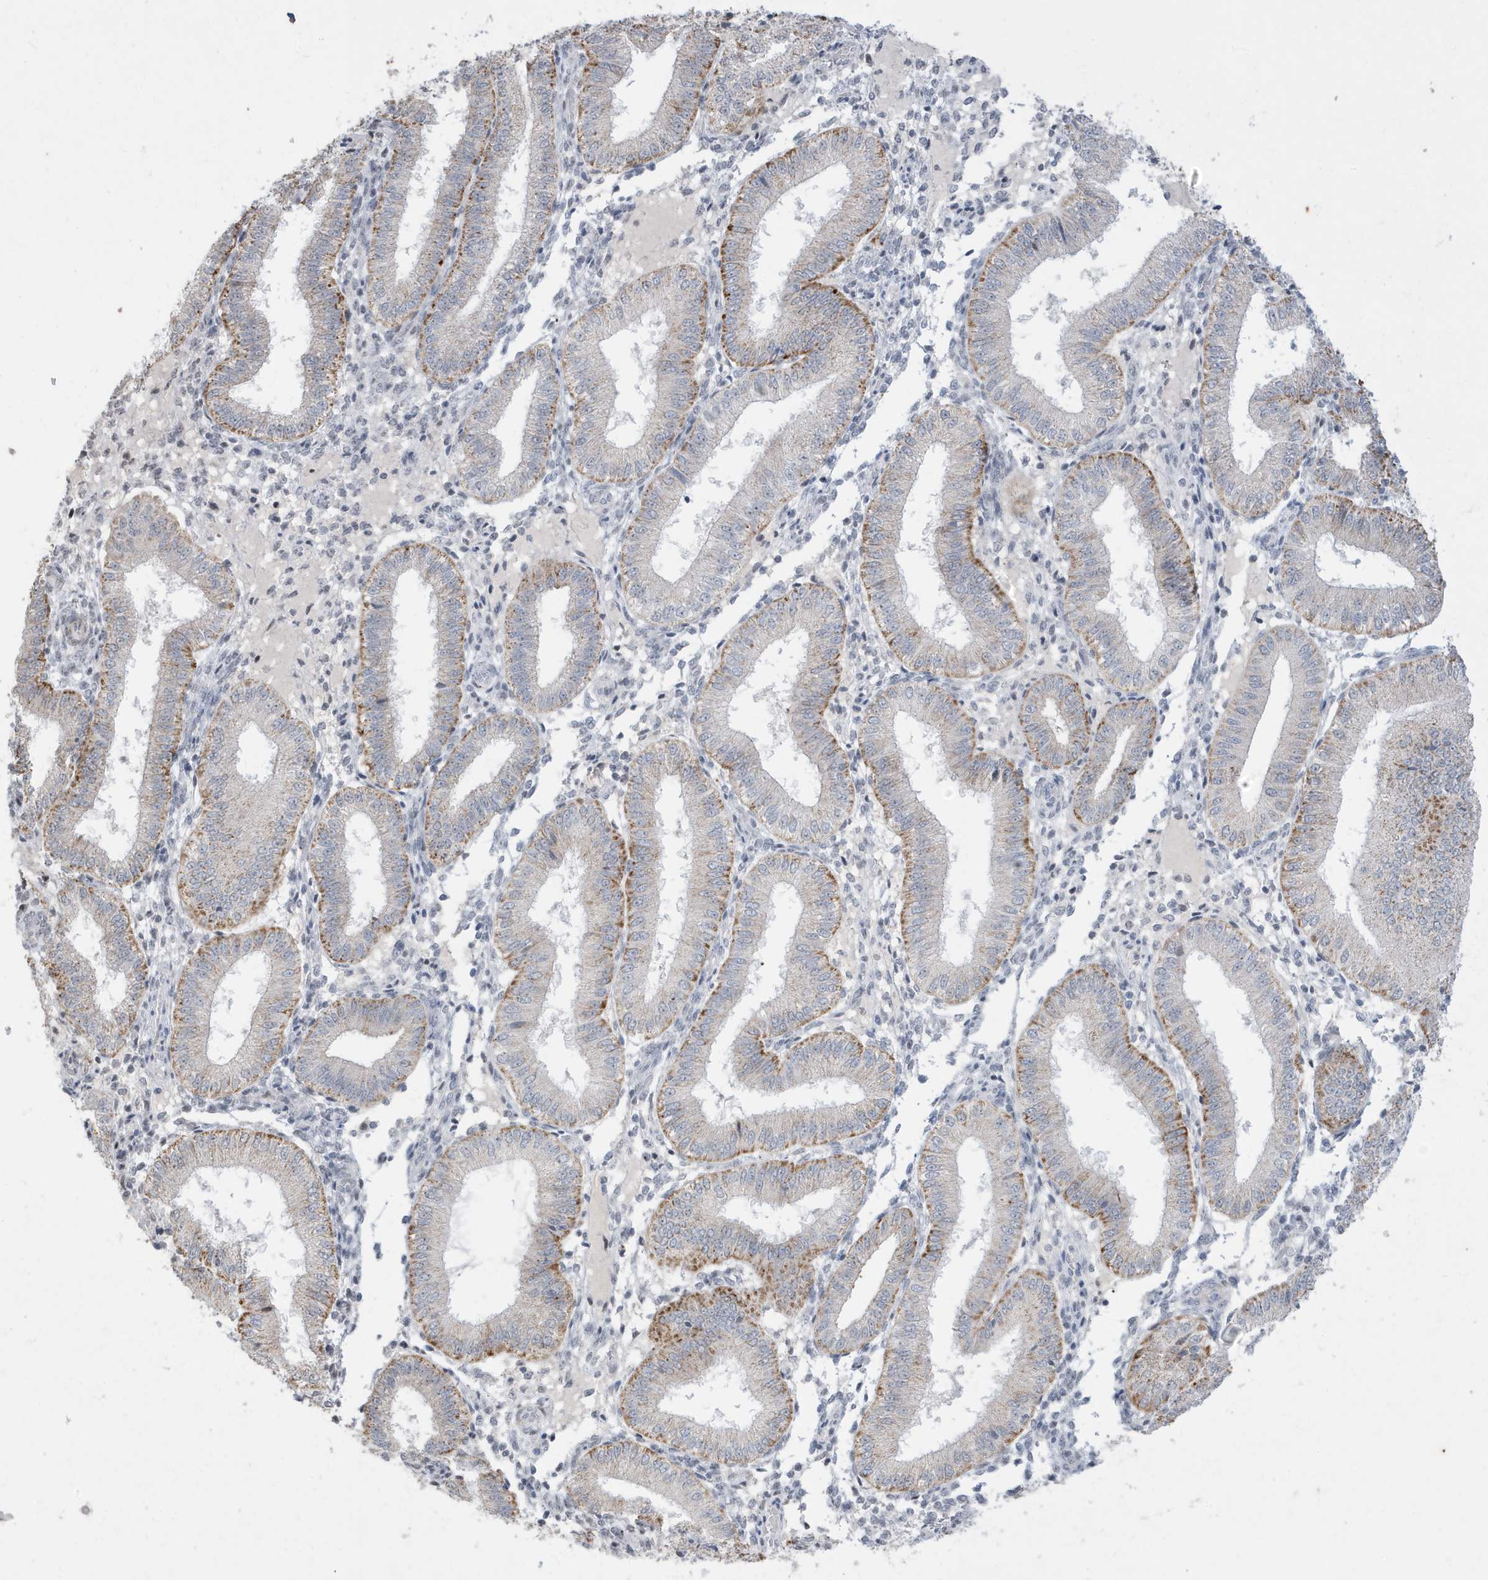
{"staining": {"intensity": "negative", "quantity": "none", "location": "none"}, "tissue": "endometrium", "cell_type": "Cells in endometrial stroma", "image_type": "normal", "snomed": [{"axis": "morphology", "description": "Normal tissue, NOS"}, {"axis": "topography", "description": "Endometrium"}], "caption": "Immunohistochemistry photomicrograph of benign endometrium: human endometrium stained with DAB reveals no significant protein positivity in cells in endometrial stroma.", "gene": "FNDC1", "patient": {"sex": "female", "age": 39}}